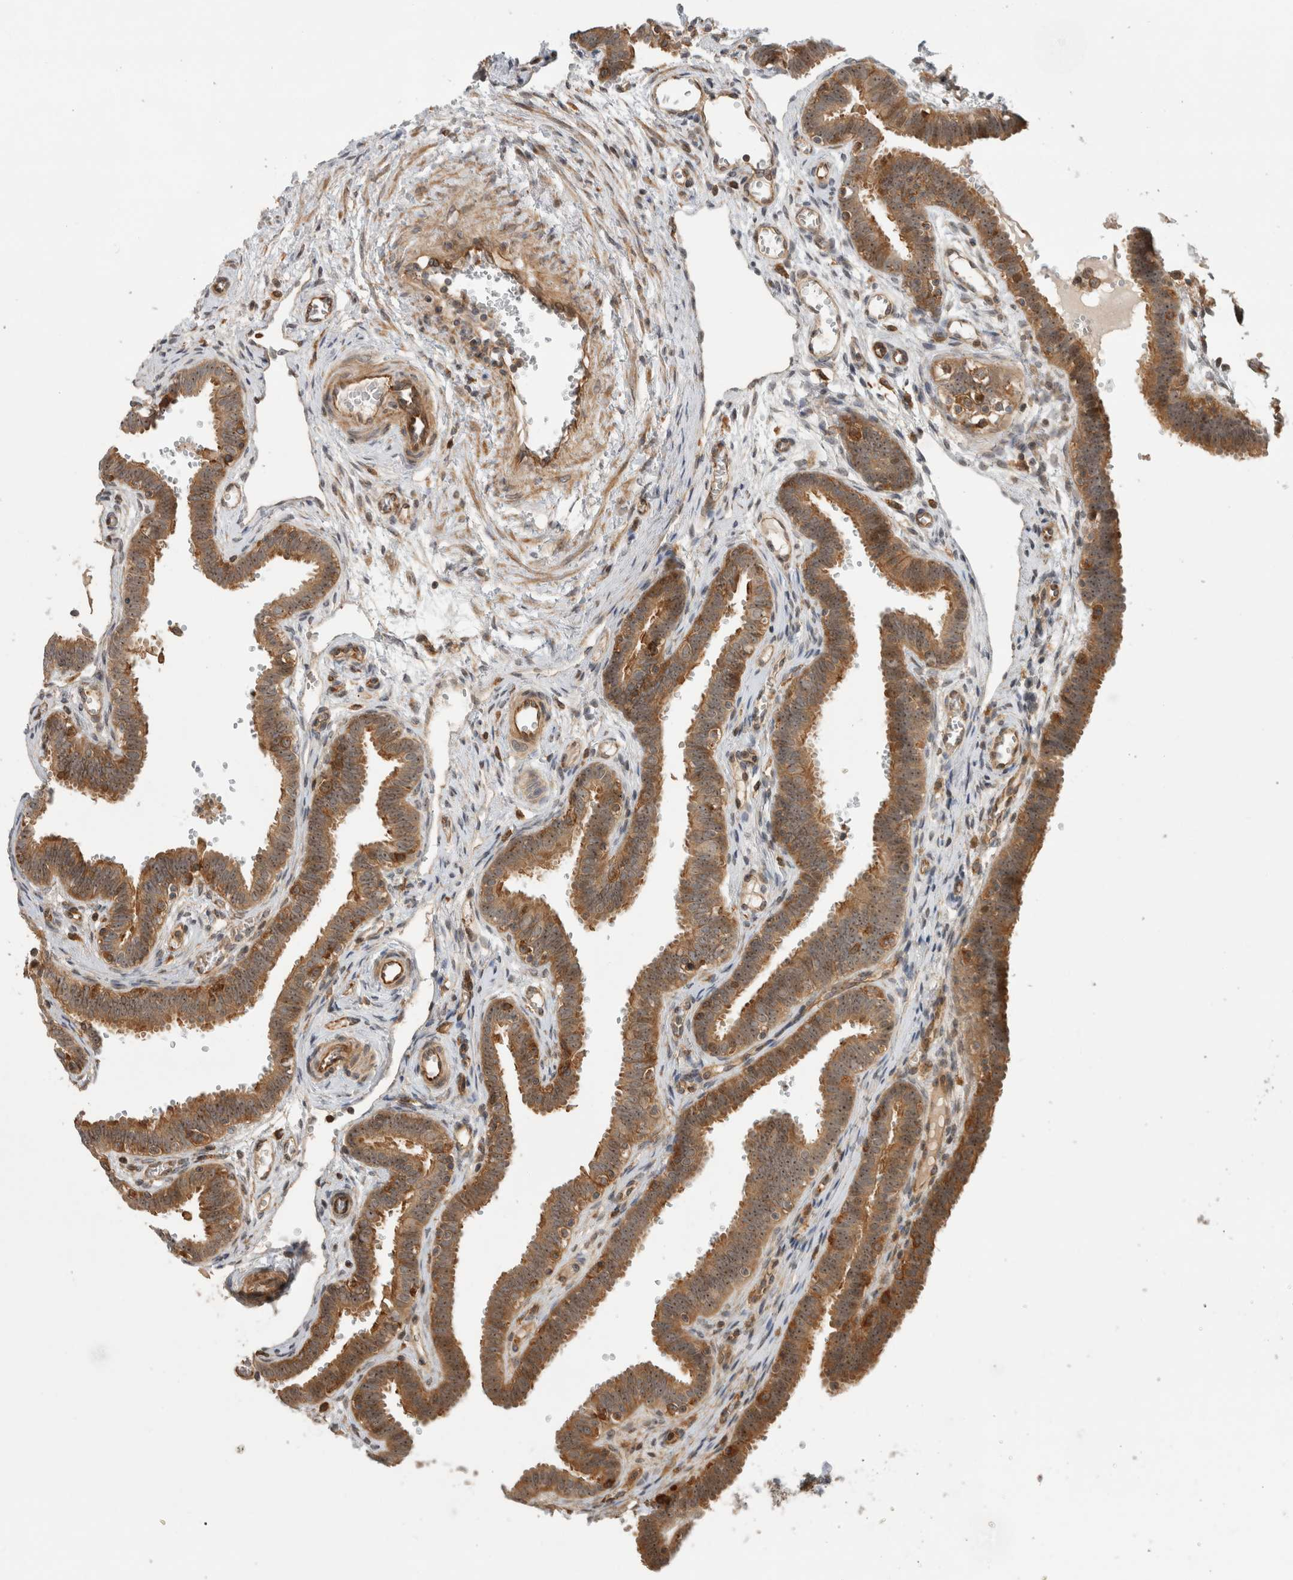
{"staining": {"intensity": "moderate", "quantity": ">75%", "location": "cytoplasmic/membranous,nuclear"}, "tissue": "fallopian tube", "cell_type": "Glandular cells", "image_type": "normal", "snomed": [{"axis": "morphology", "description": "Normal tissue, NOS"}, {"axis": "topography", "description": "Fallopian tube"}, {"axis": "topography", "description": "Placenta"}], "caption": "A histopathology image of human fallopian tube stained for a protein demonstrates moderate cytoplasmic/membranous,nuclear brown staining in glandular cells.", "gene": "WASF2", "patient": {"sex": "female", "age": 32}}